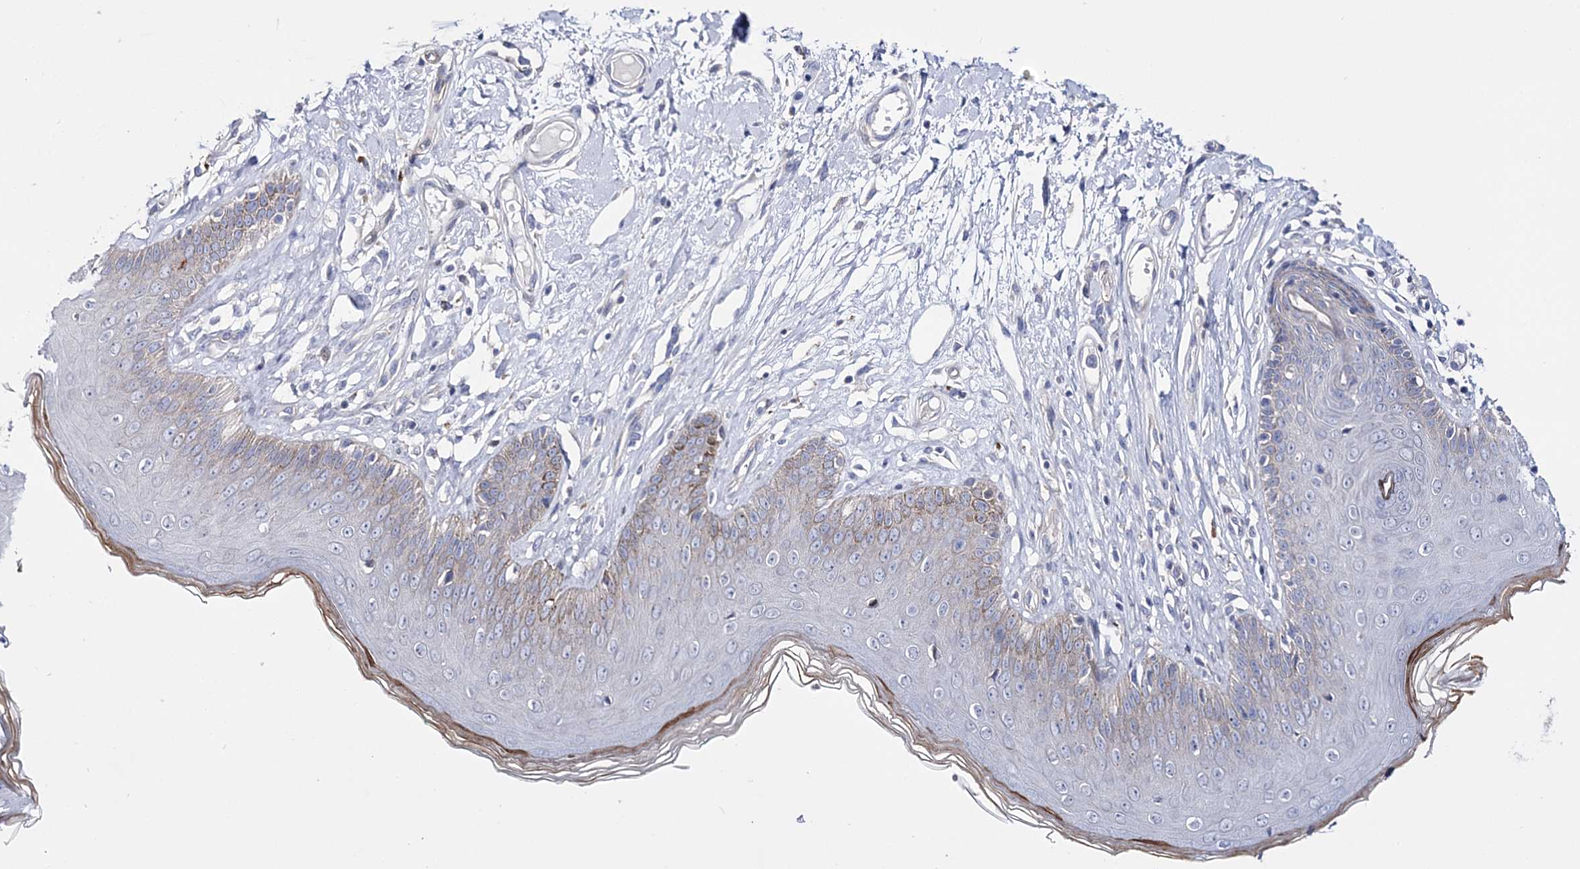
{"staining": {"intensity": "moderate", "quantity": "<25%", "location": "cytoplasmic/membranous"}, "tissue": "skin", "cell_type": "Epidermal cells", "image_type": "normal", "snomed": [{"axis": "morphology", "description": "Normal tissue, NOS"}, {"axis": "morphology", "description": "Squamous cell carcinoma, NOS"}, {"axis": "topography", "description": "Vulva"}], "caption": "Brown immunohistochemical staining in normal skin reveals moderate cytoplasmic/membranous positivity in approximately <25% of epidermal cells. (brown staining indicates protein expression, while blue staining denotes nuclei).", "gene": "ANO1", "patient": {"sex": "female", "age": 85}}